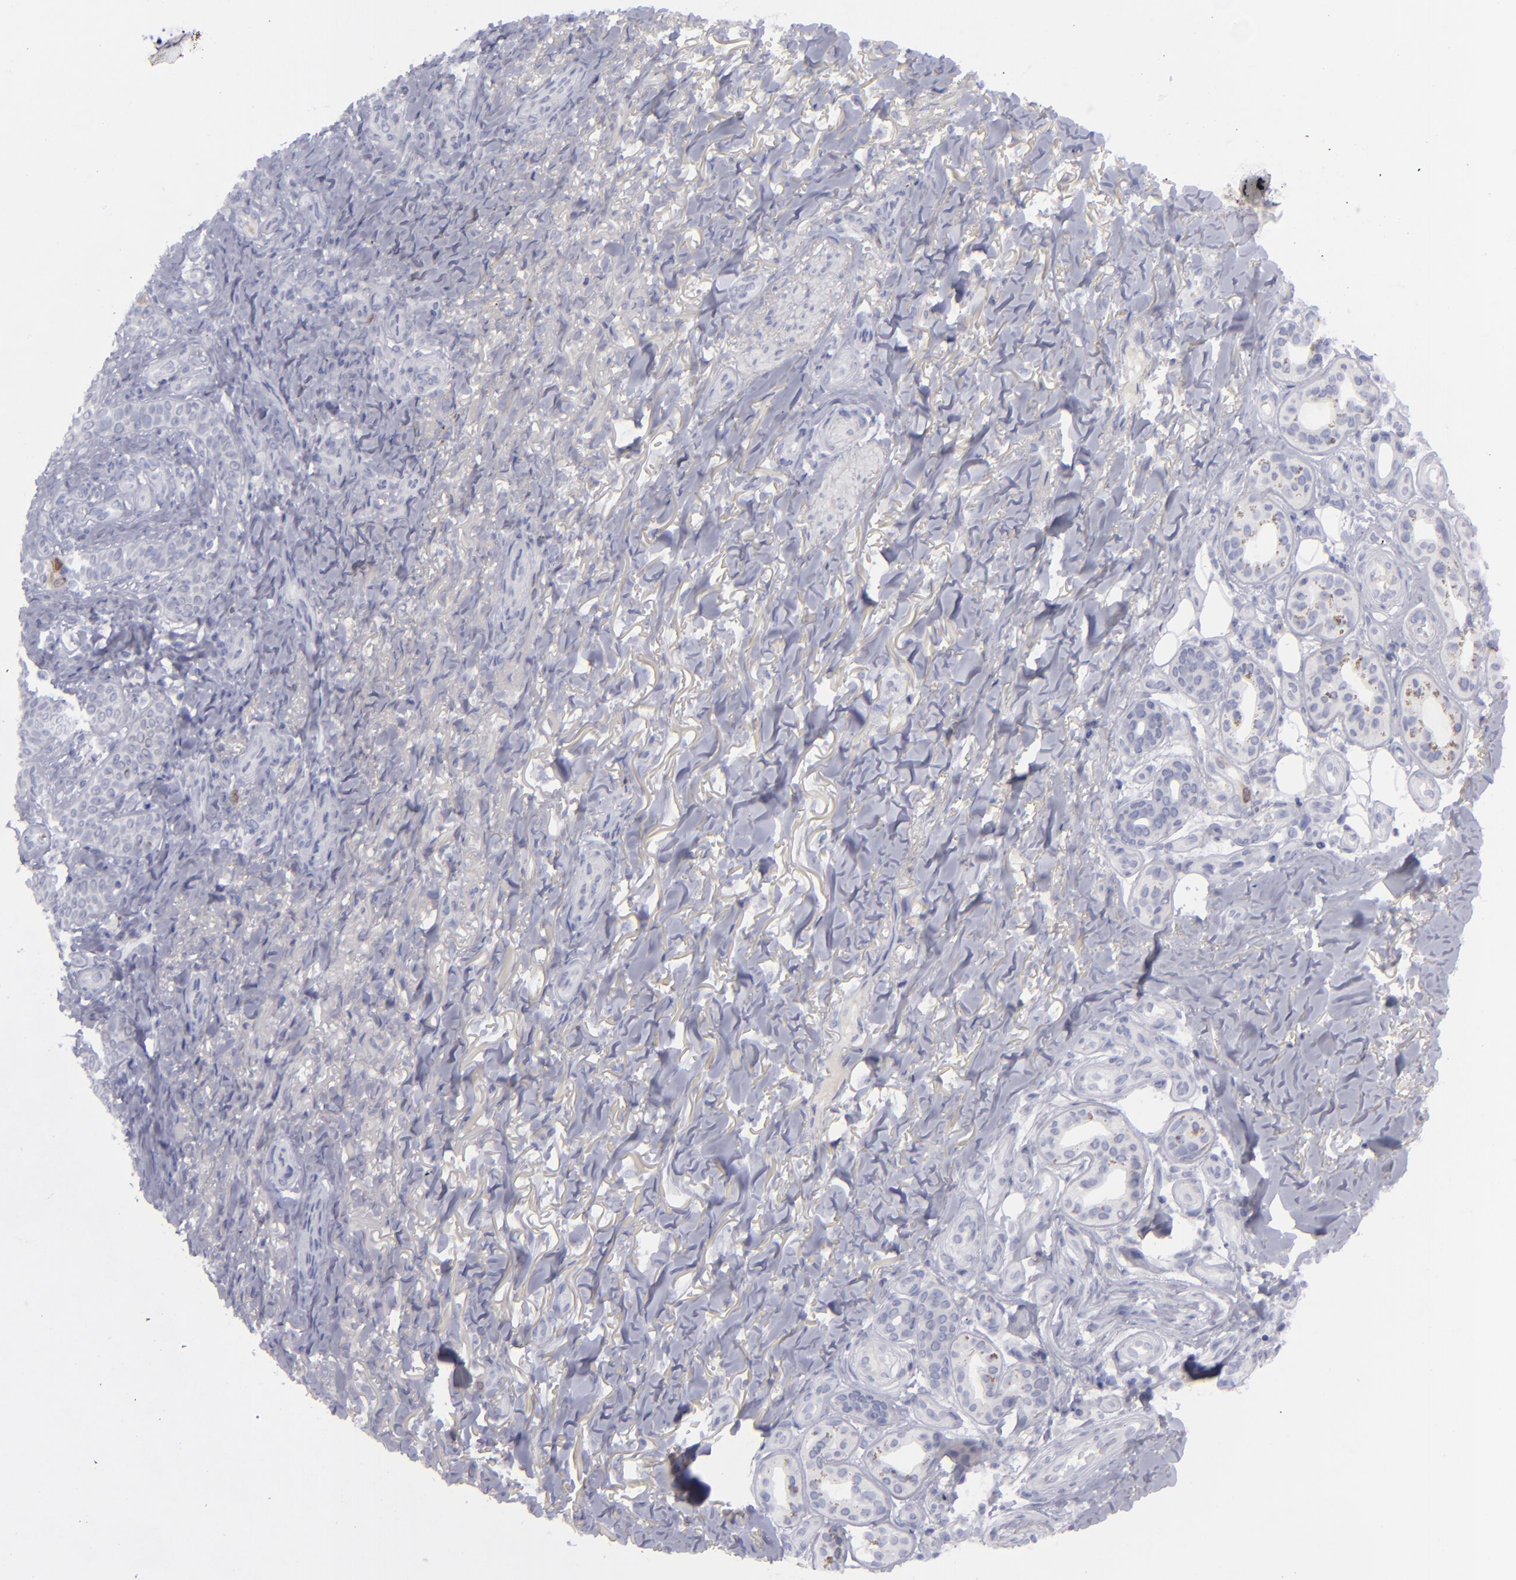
{"staining": {"intensity": "negative", "quantity": "none", "location": "none"}, "tissue": "skin cancer", "cell_type": "Tumor cells", "image_type": "cancer", "snomed": [{"axis": "morphology", "description": "Basal cell carcinoma"}, {"axis": "topography", "description": "Skin"}], "caption": "The micrograph exhibits no significant expression in tumor cells of skin cancer. (DAB immunohistochemistry (IHC), high magnification).", "gene": "AURKA", "patient": {"sex": "male", "age": 81}}